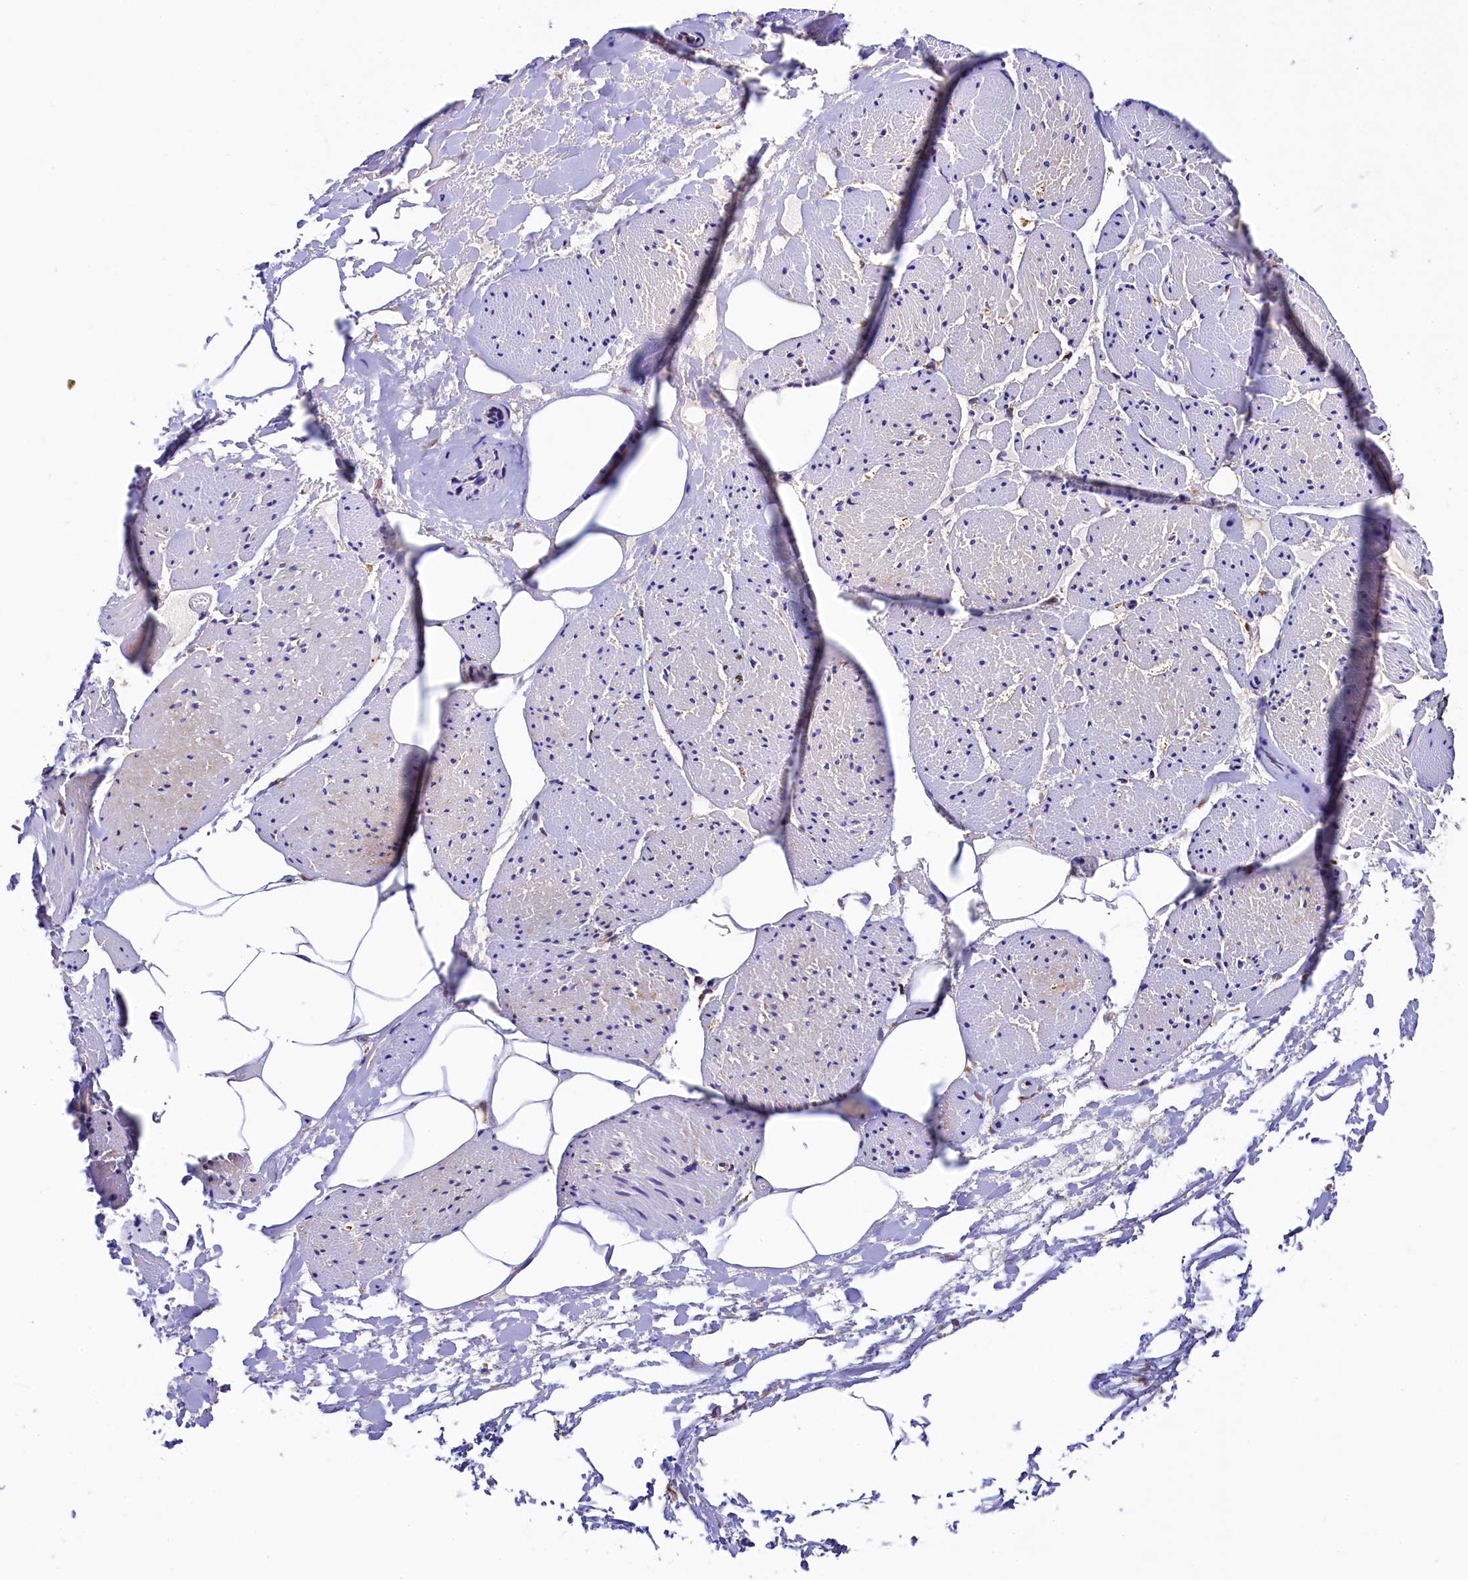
{"staining": {"intensity": "negative", "quantity": "none", "location": "none"}, "tissue": "adipose tissue", "cell_type": "Adipocytes", "image_type": "normal", "snomed": [{"axis": "morphology", "description": "Normal tissue, NOS"}, {"axis": "morphology", "description": "Adenocarcinoma, Low grade"}, {"axis": "topography", "description": "Prostate"}, {"axis": "topography", "description": "Peripheral nerve tissue"}], "caption": "IHC of unremarkable adipose tissue demonstrates no staining in adipocytes.", "gene": "CAPS2", "patient": {"sex": "male", "age": 63}}